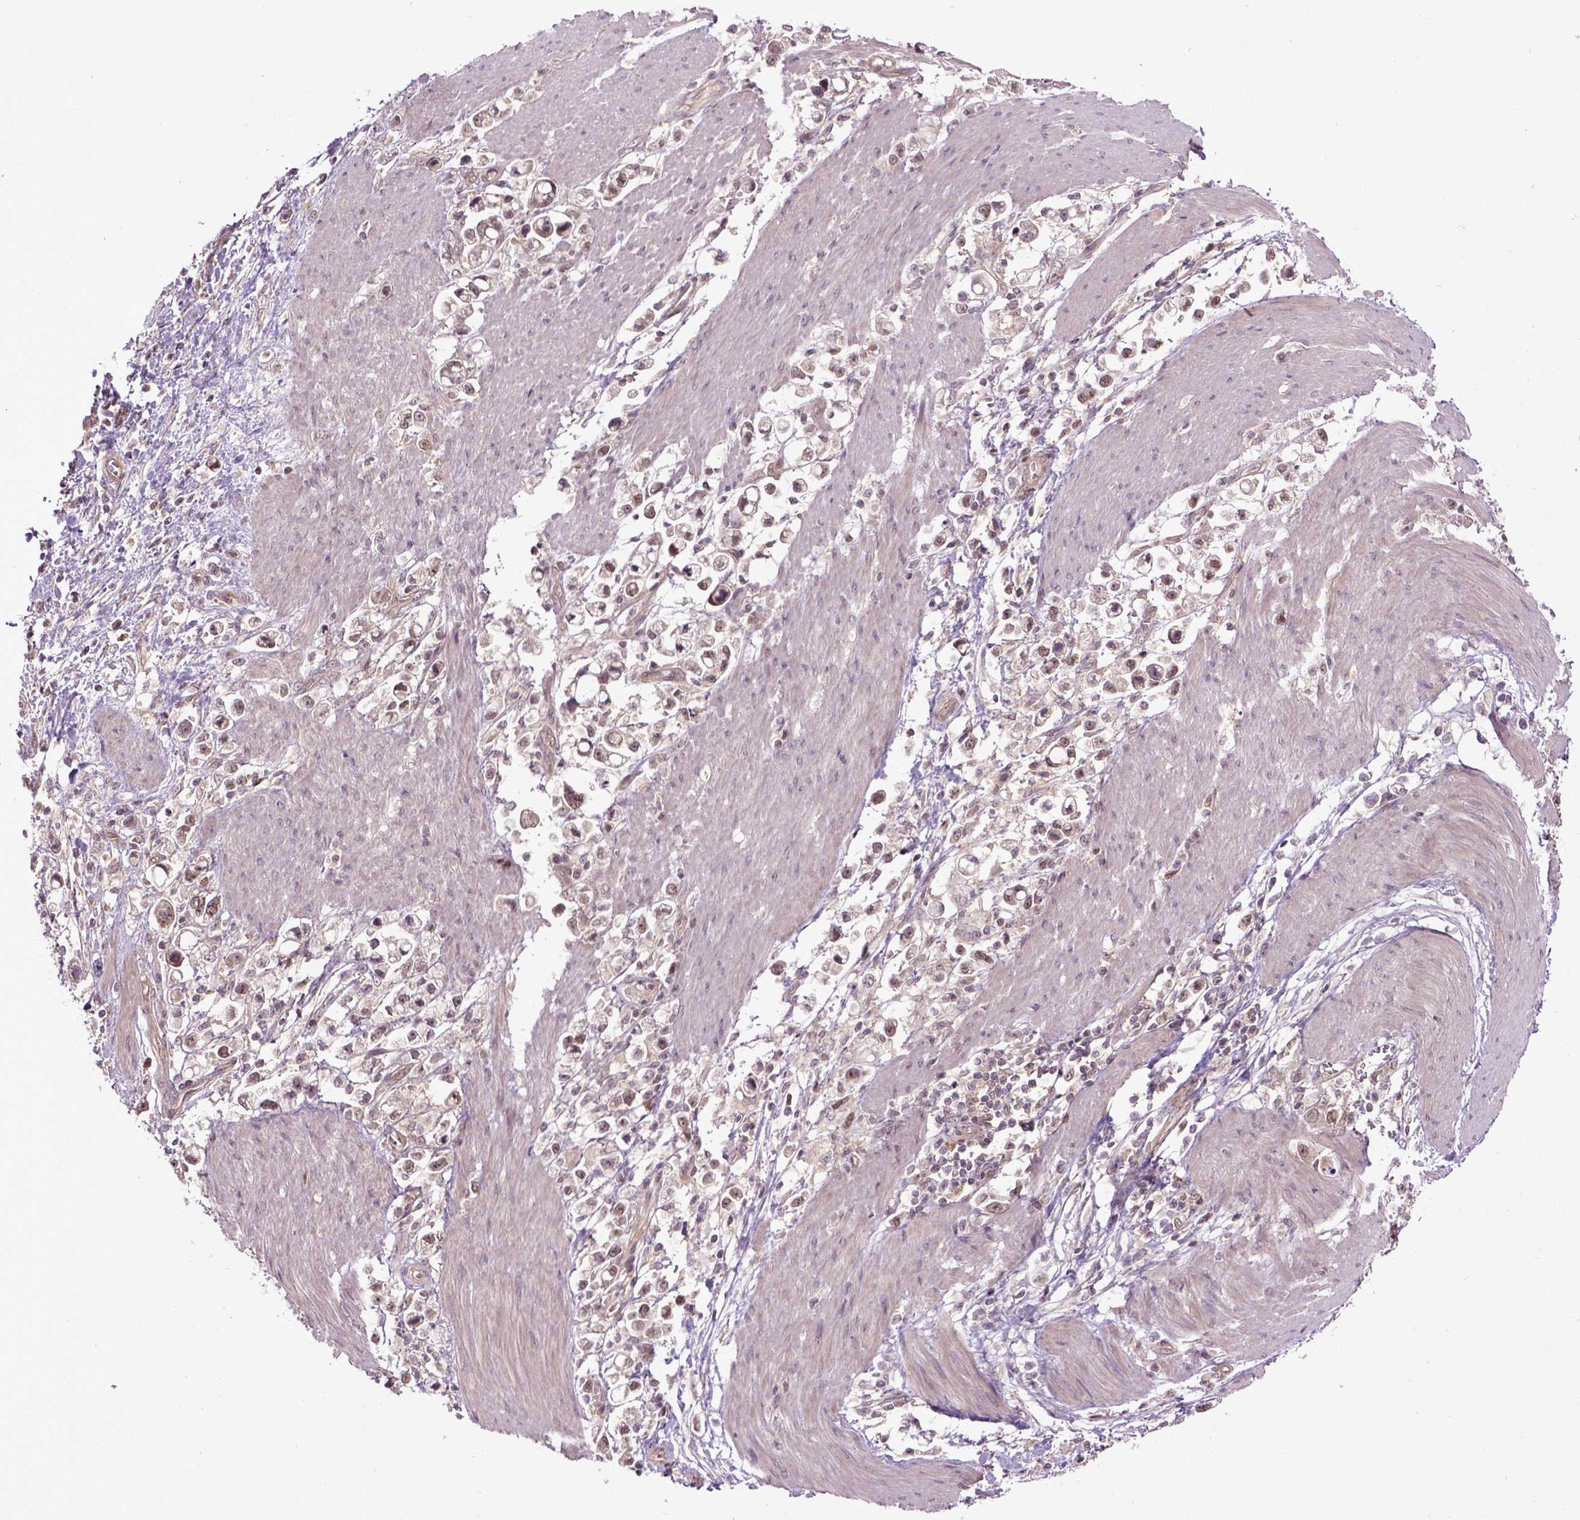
{"staining": {"intensity": "moderate", "quantity": ">75%", "location": "nuclear"}, "tissue": "stomach cancer", "cell_type": "Tumor cells", "image_type": "cancer", "snomed": [{"axis": "morphology", "description": "Adenocarcinoma, NOS"}, {"axis": "topography", "description": "Stomach"}], "caption": "Stomach cancer (adenocarcinoma) stained with a brown dye shows moderate nuclear positive staining in about >75% of tumor cells.", "gene": "WDR48", "patient": {"sex": "male", "age": 63}}